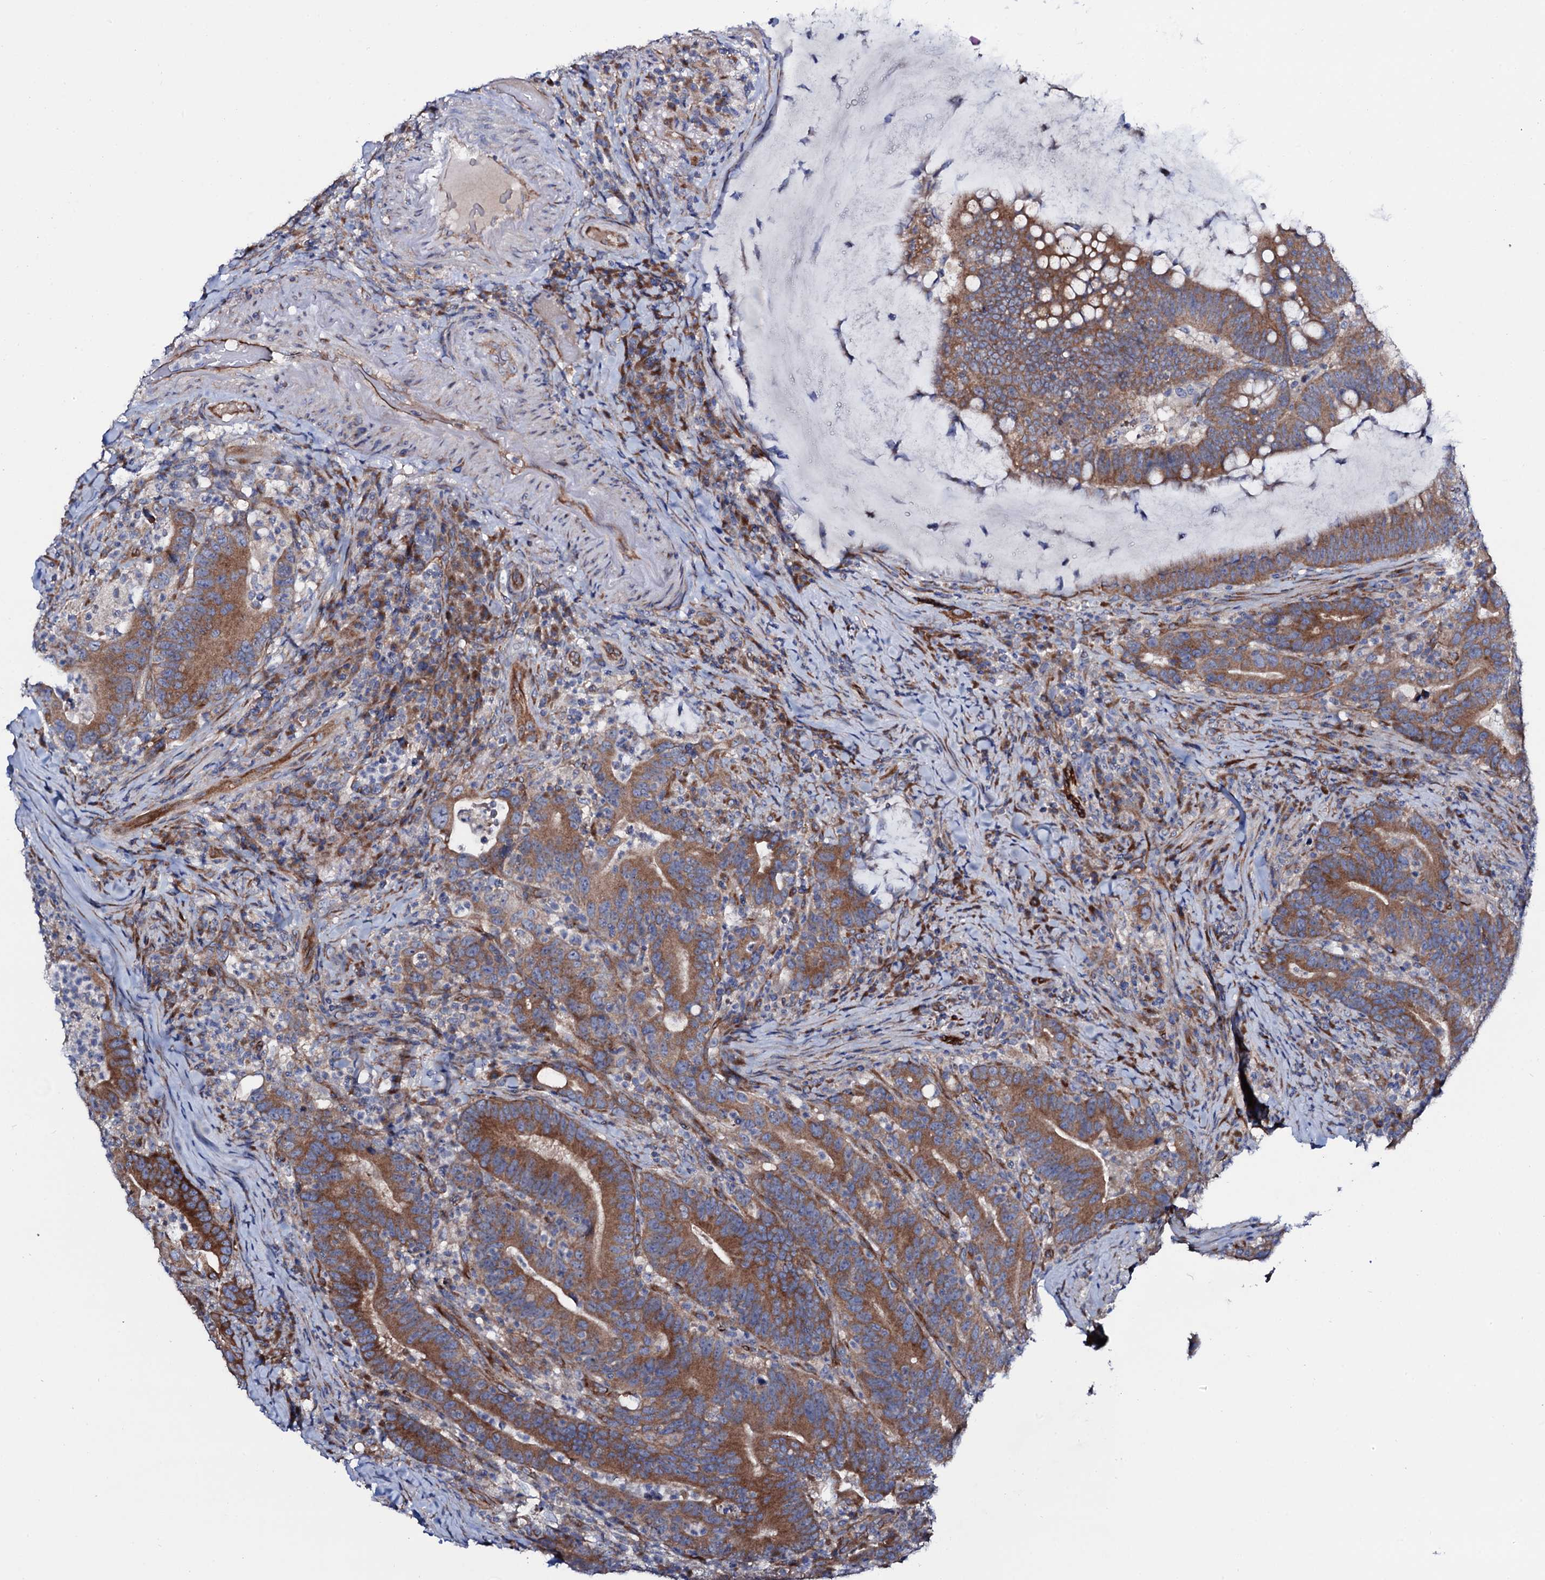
{"staining": {"intensity": "moderate", "quantity": ">75%", "location": "cytoplasmic/membranous"}, "tissue": "colorectal cancer", "cell_type": "Tumor cells", "image_type": "cancer", "snomed": [{"axis": "morphology", "description": "Adenocarcinoma, NOS"}, {"axis": "topography", "description": "Colon"}], "caption": "Protein positivity by immunohistochemistry (IHC) reveals moderate cytoplasmic/membranous positivity in approximately >75% of tumor cells in adenocarcinoma (colorectal).", "gene": "STARD13", "patient": {"sex": "female", "age": 66}}